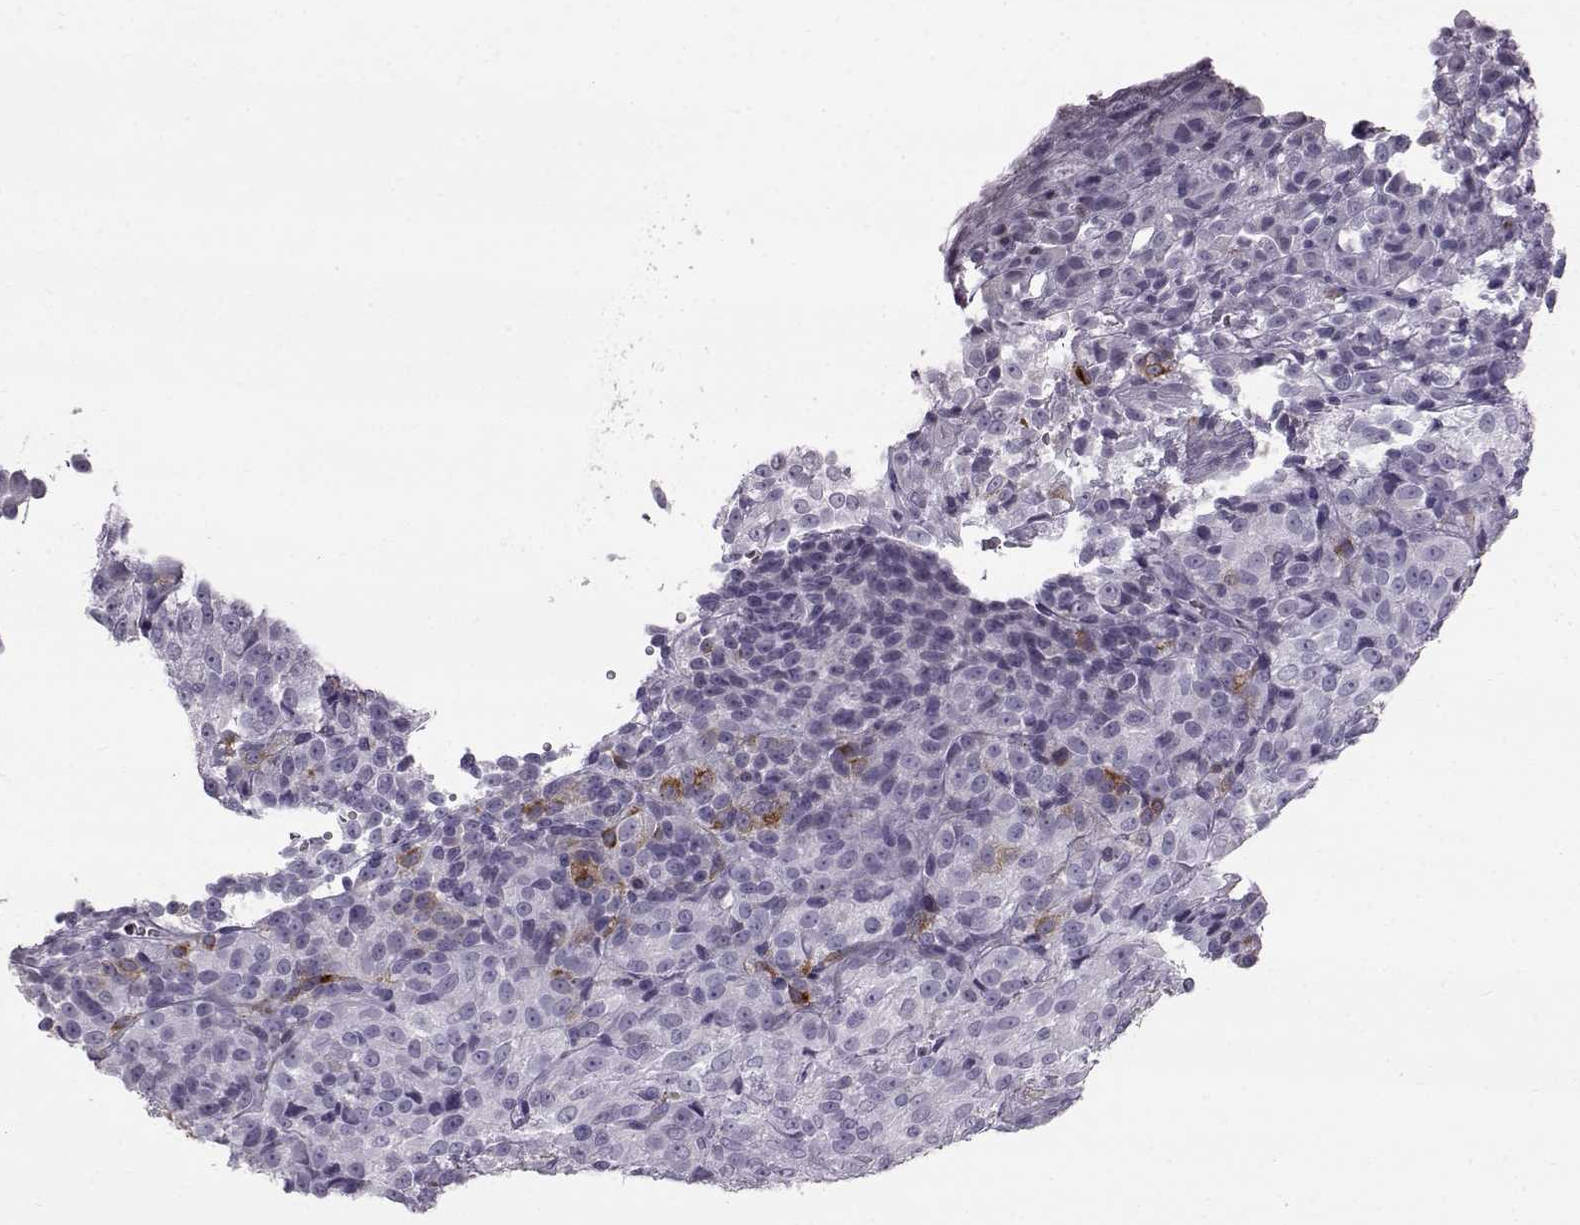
{"staining": {"intensity": "negative", "quantity": "none", "location": "none"}, "tissue": "melanoma", "cell_type": "Tumor cells", "image_type": "cancer", "snomed": [{"axis": "morphology", "description": "Malignant melanoma, Metastatic site"}, {"axis": "topography", "description": "Brain"}], "caption": "DAB (3,3'-diaminobenzidine) immunohistochemical staining of human malignant melanoma (metastatic site) reveals no significant staining in tumor cells.", "gene": "SLC28A2", "patient": {"sex": "female", "age": 56}}